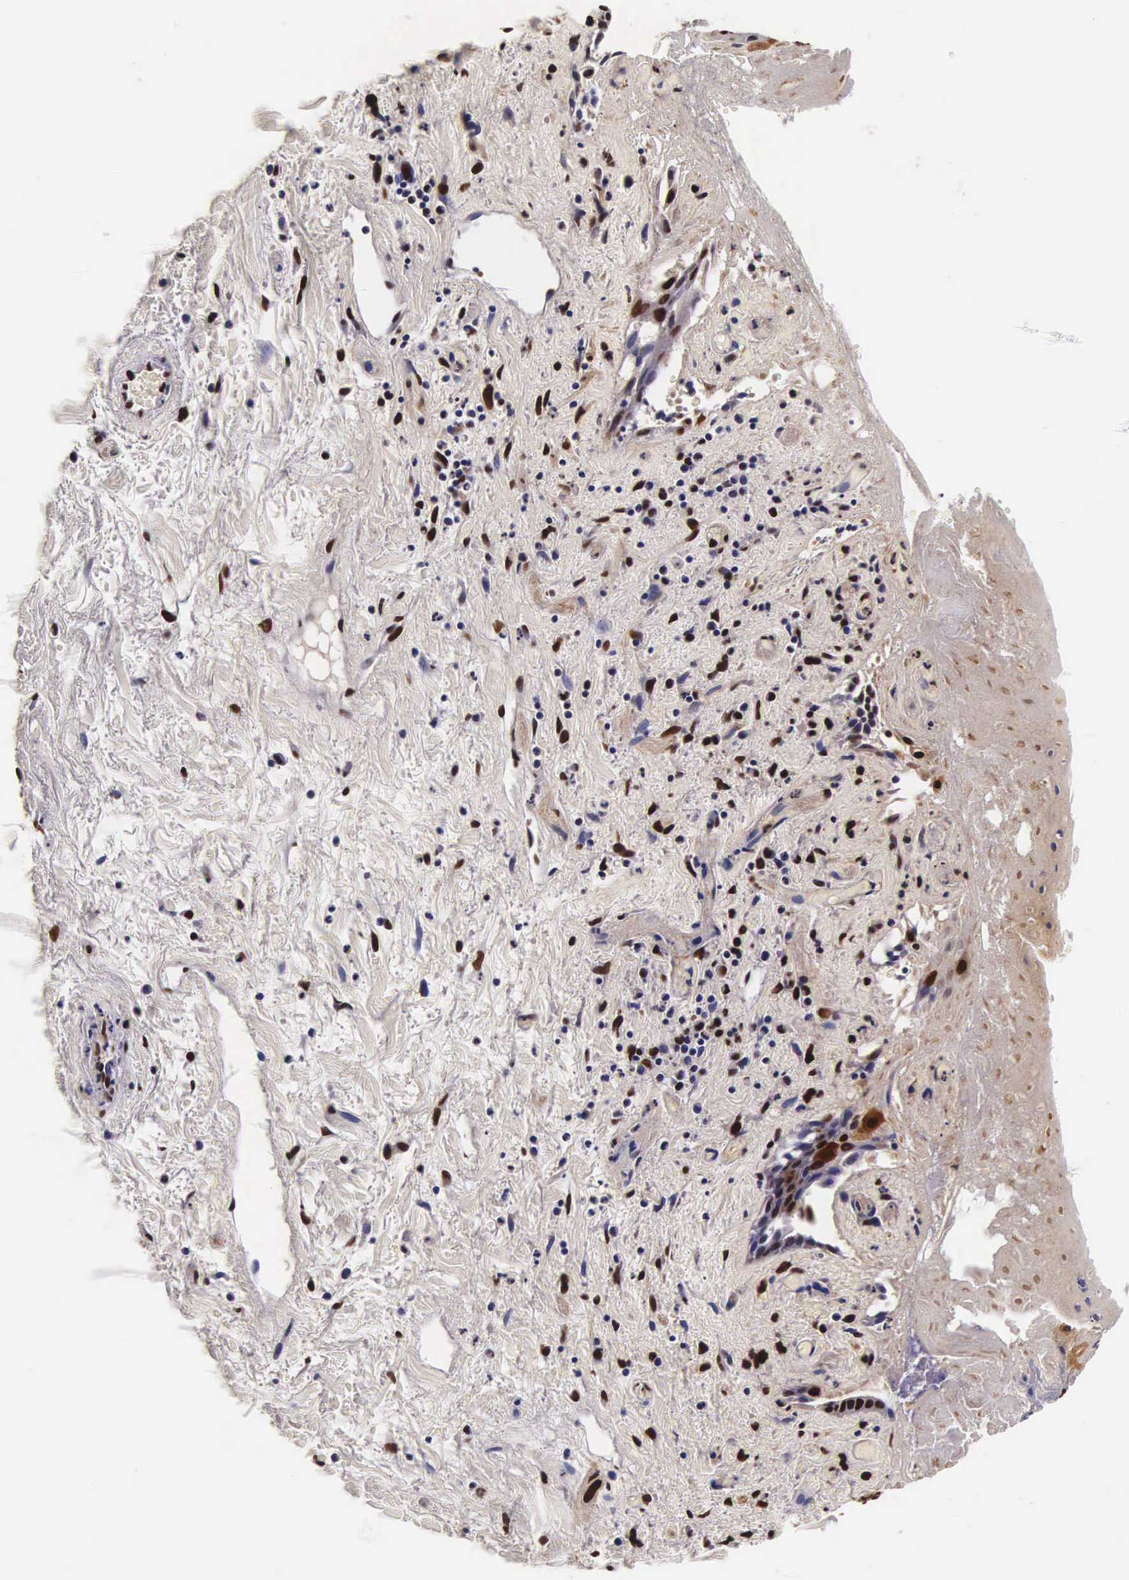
{"staining": {"intensity": "moderate", "quantity": "25%-75%", "location": "nuclear"}, "tissue": "skin", "cell_type": "Epidermal cells", "image_type": "normal", "snomed": [{"axis": "morphology", "description": "Normal tissue, NOS"}, {"axis": "topography", "description": "Anal"}], "caption": "Immunohistochemical staining of normal human skin demonstrates medium levels of moderate nuclear expression in about 25%-75% of epidermal cells.", "gene": "BCL2L2", "patient": {"sex": "male", "age": 78}}